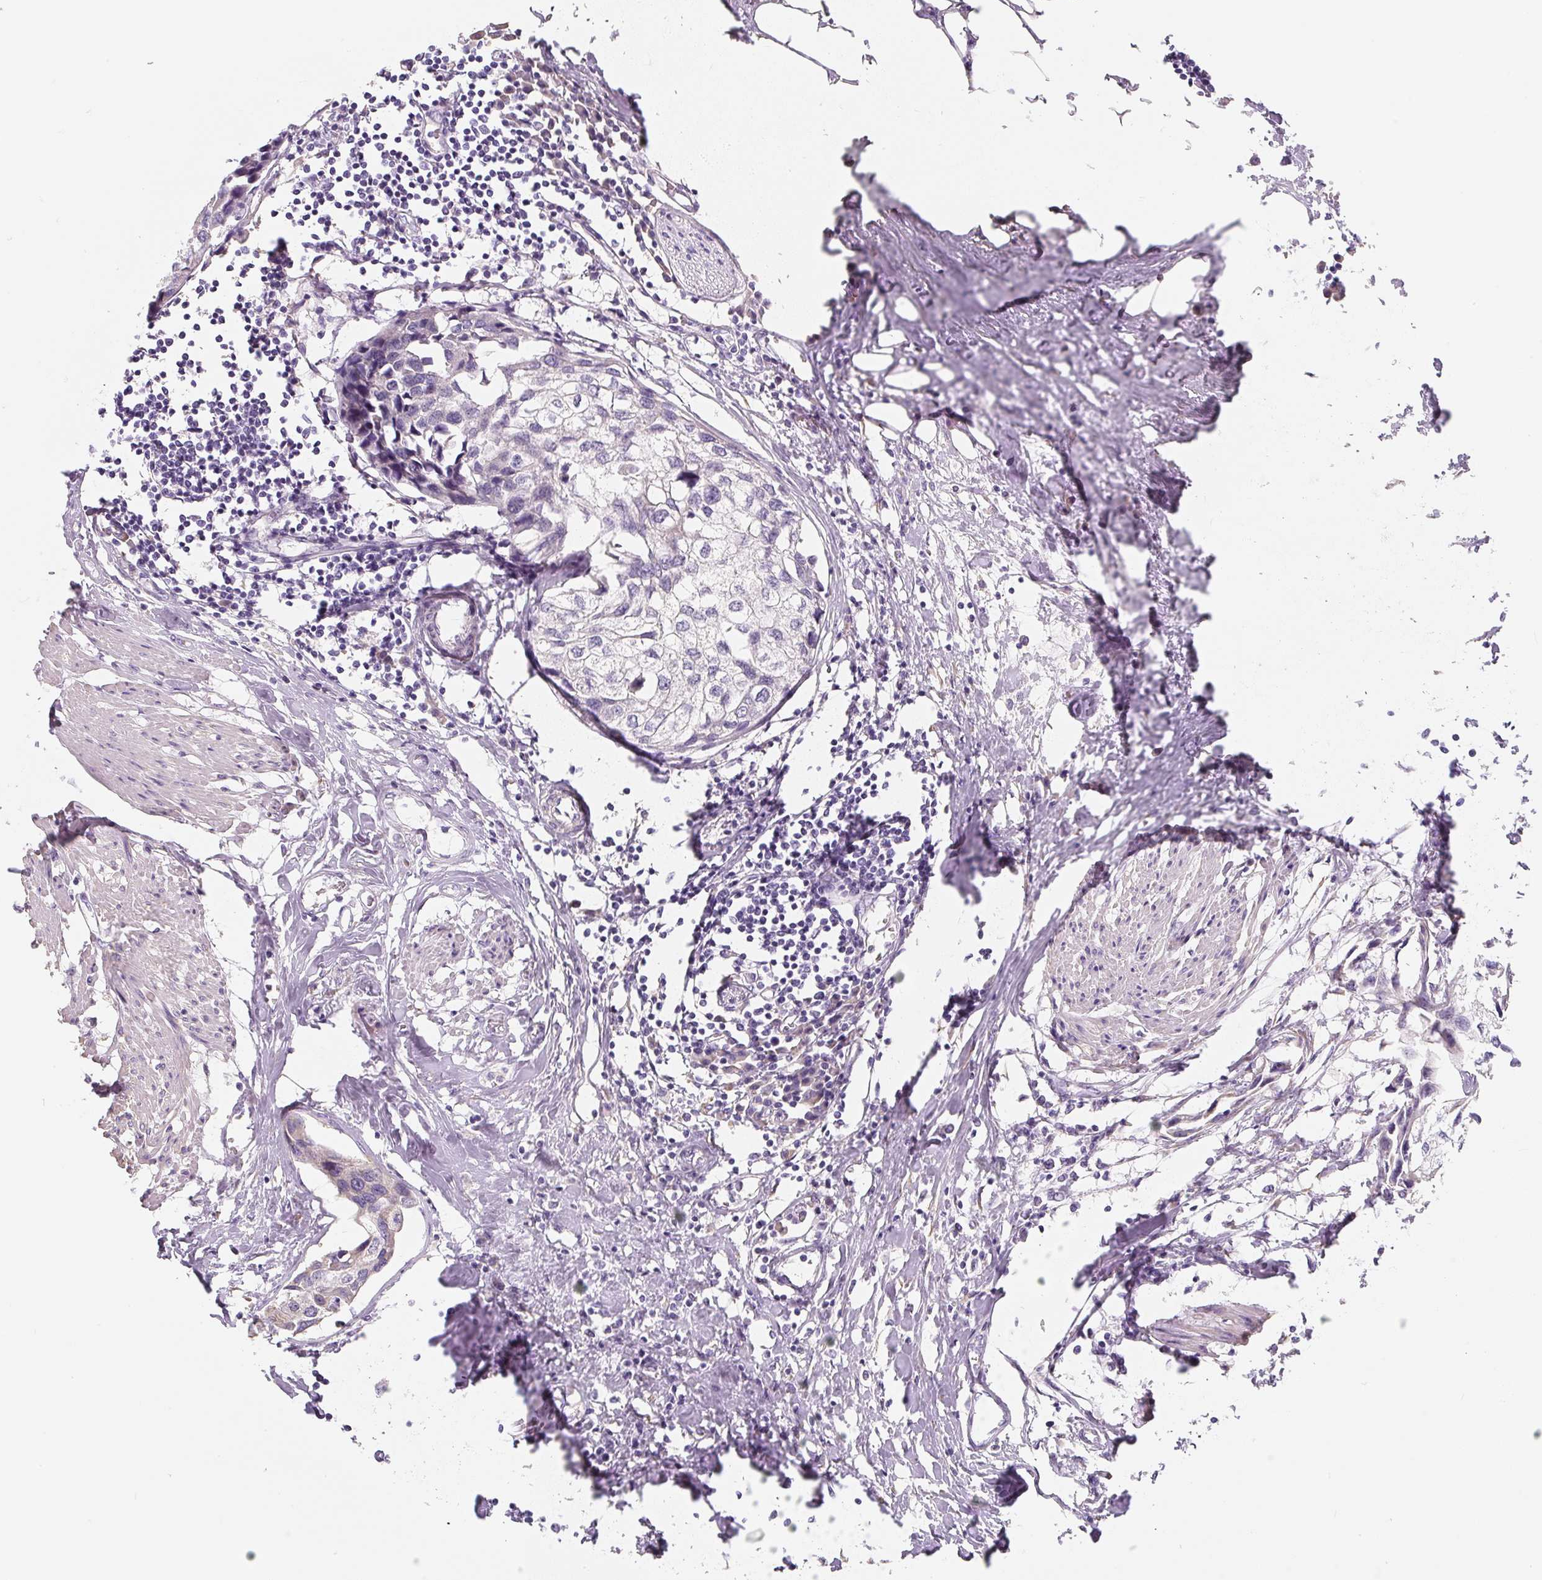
{"staining": {"intensity": "negative", "quantity": "none", "location": "none"}, "tissue": "urothelial cancer", "cell_type": "Tumor cells", "image_type": "cancer", "snomed": [{"axis": "morphology", "description": "Urothelial carcinoma, High grade"}, {"axis": "topography", "description": "Urinary bladder"}], "caption": "Immunohistochemical staining of urothelial cancer reveals no significant positivity in tumor cells.", "gene": "PWWP3B", "patient": {"sex": "male", "age": 64}}